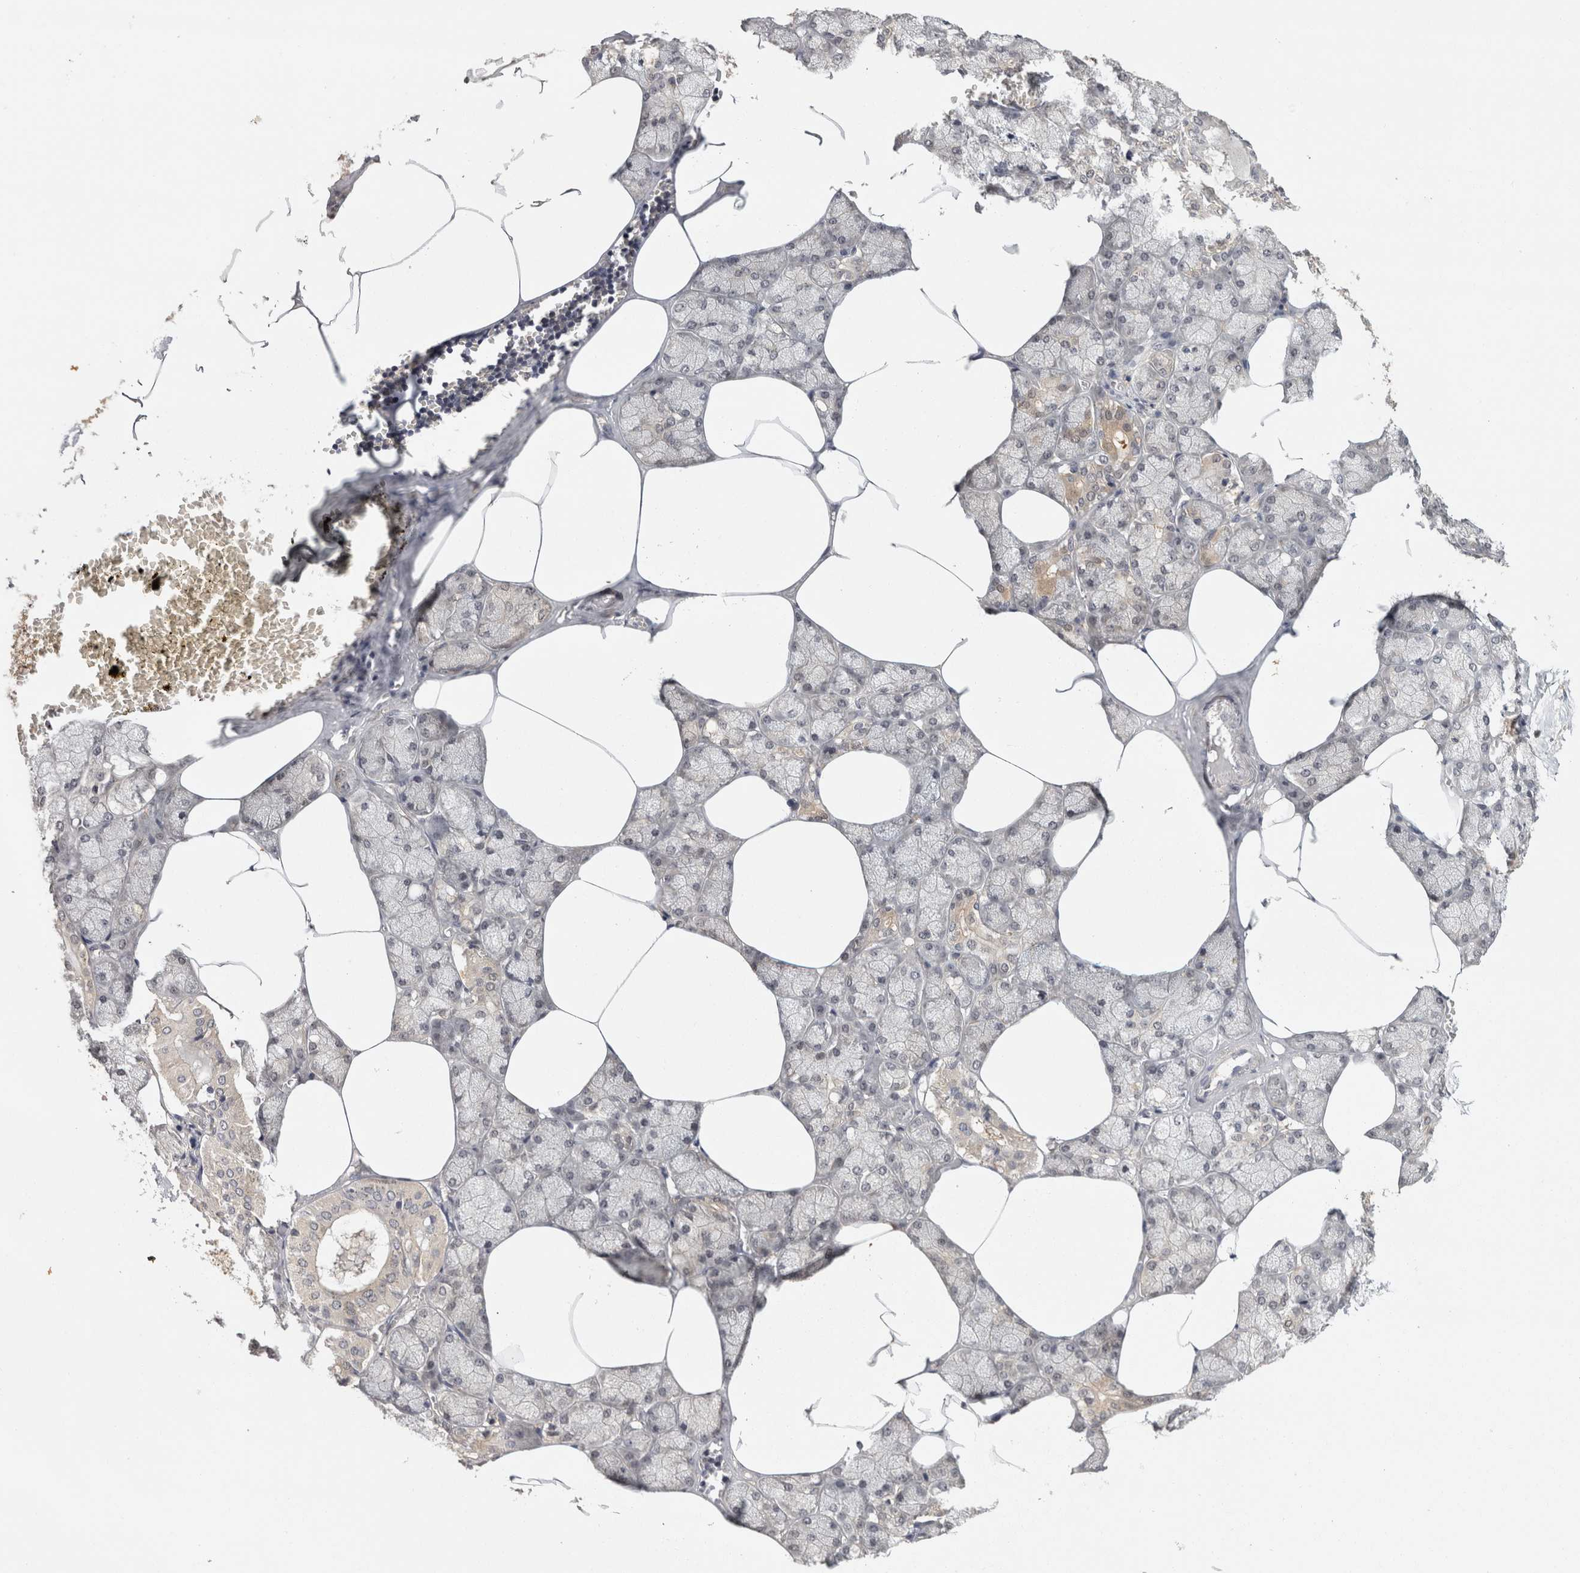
{"staining": {"intensity": "weak", "quantity": "25%-75%", "location": "cytoplasmic/membranous"}, "tissue": "salivary gland", "cell_type": "Glandular cells", "image_type": "normal", "snomed": [{"axis": "morphology", "description": "Normal tissue, NOS"}, {"axis": "topography", "description": "Salivary gland"}], "caption": "Protein expression analysis of benign human salivary gland reveals weak cytoplasmic/membranous staining in about 25%-75% of glandular cells. (DAB = brown stain, brightfield microscopy at high magnification).", "gene": "ACAT2", "patient": {"sex": "male", "age": 62}}